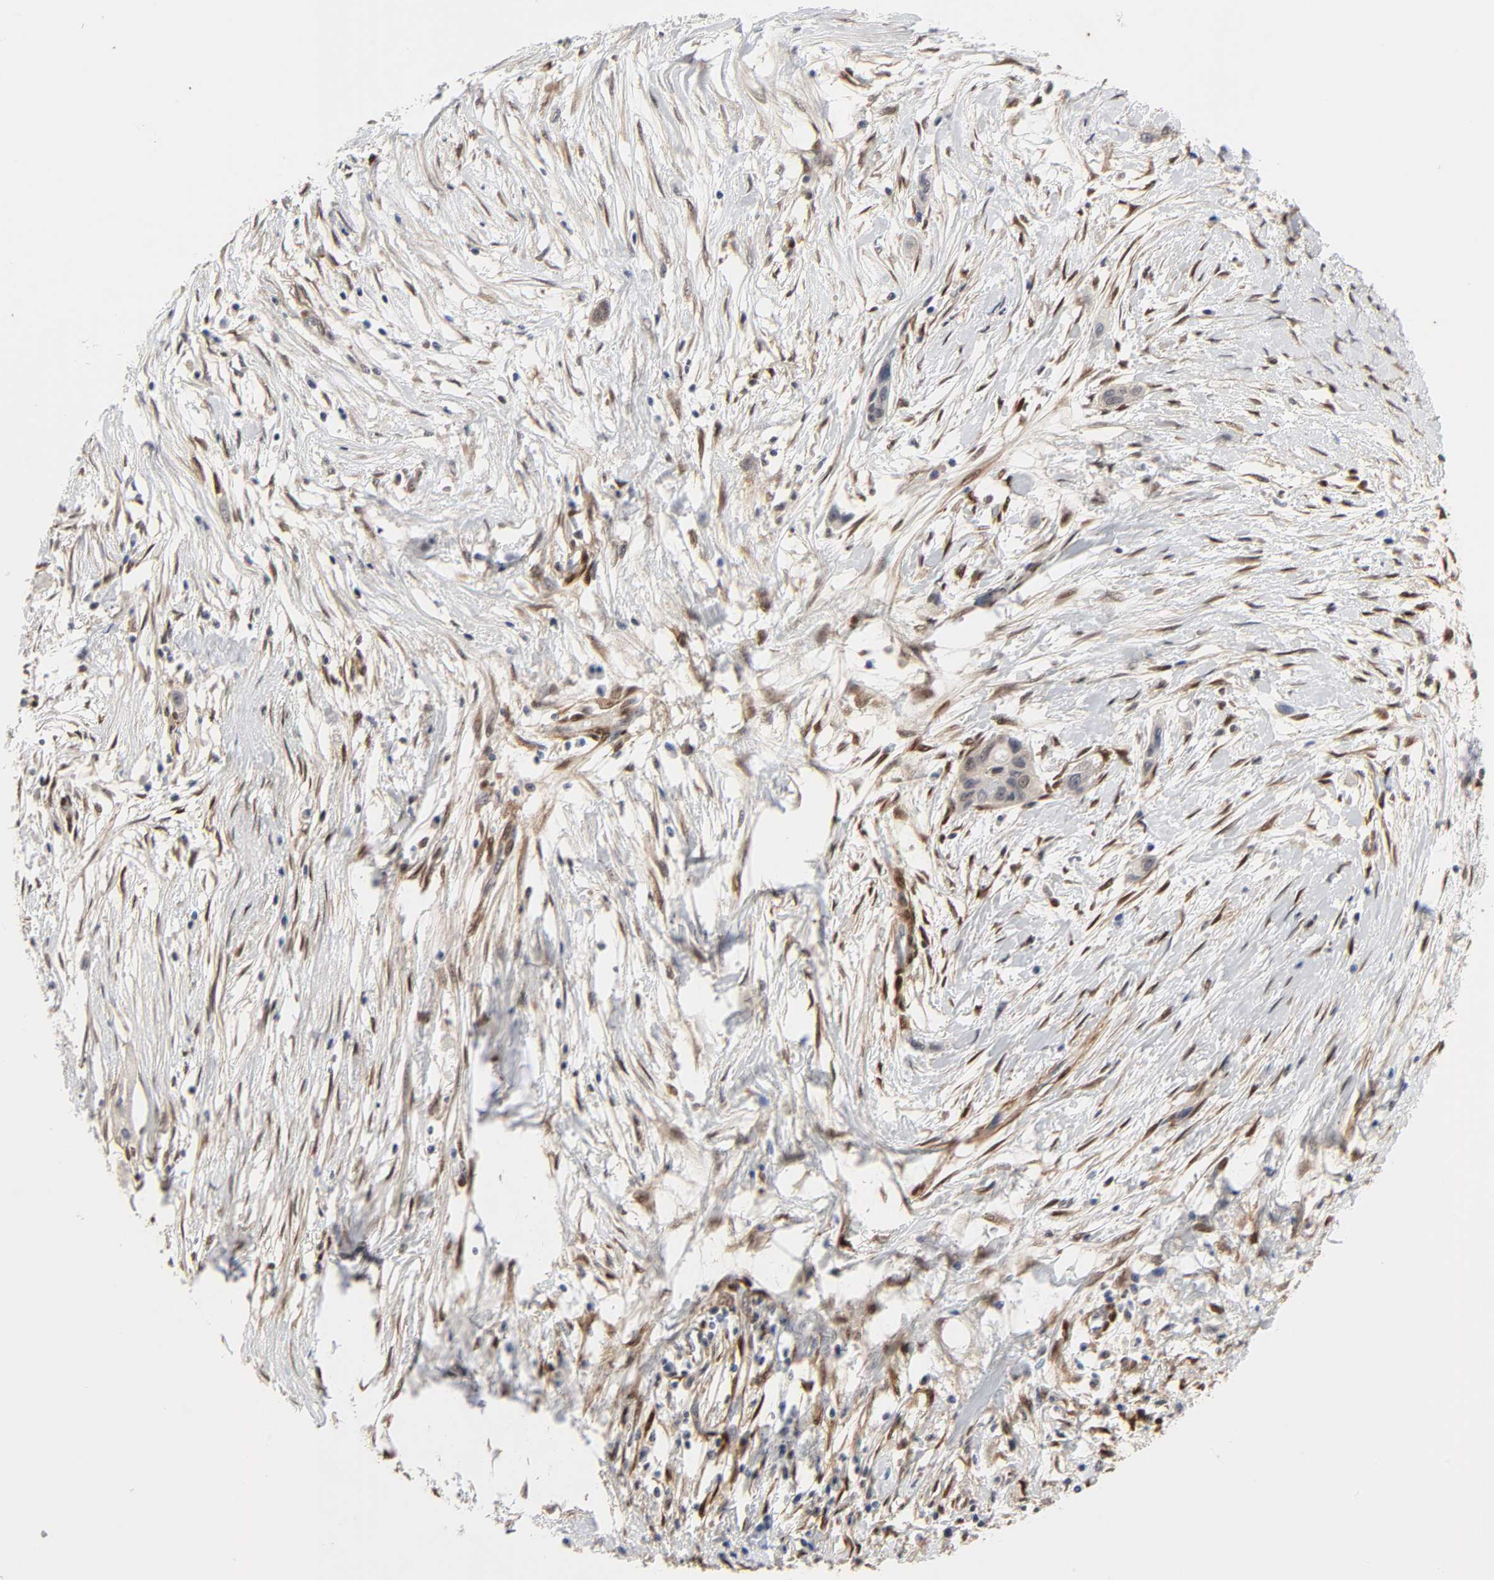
{"staining": {"intensity": "negative", "quantity": "none", "location": "none"}, "tissue": "pancreatic cancer", "cell_type": "Tumor cells", "image_type": "cancer", "snomed": [{"axis": "morphology", "description": "Adenocarcinoma, NOS"}, {"axis": "topography", "description": "Pancreas"}], "caption": "Adenocarcinoma (pancreatic) was stained to show a protein in brown. There is no significant expression in tumor cells. Brightfield microscopy of IHC stained with DAB (brown) and hematoxylin (blue), captured at high magnification.", "gene": "PTEN", "patient": {"sex": "female", "age": 60}}